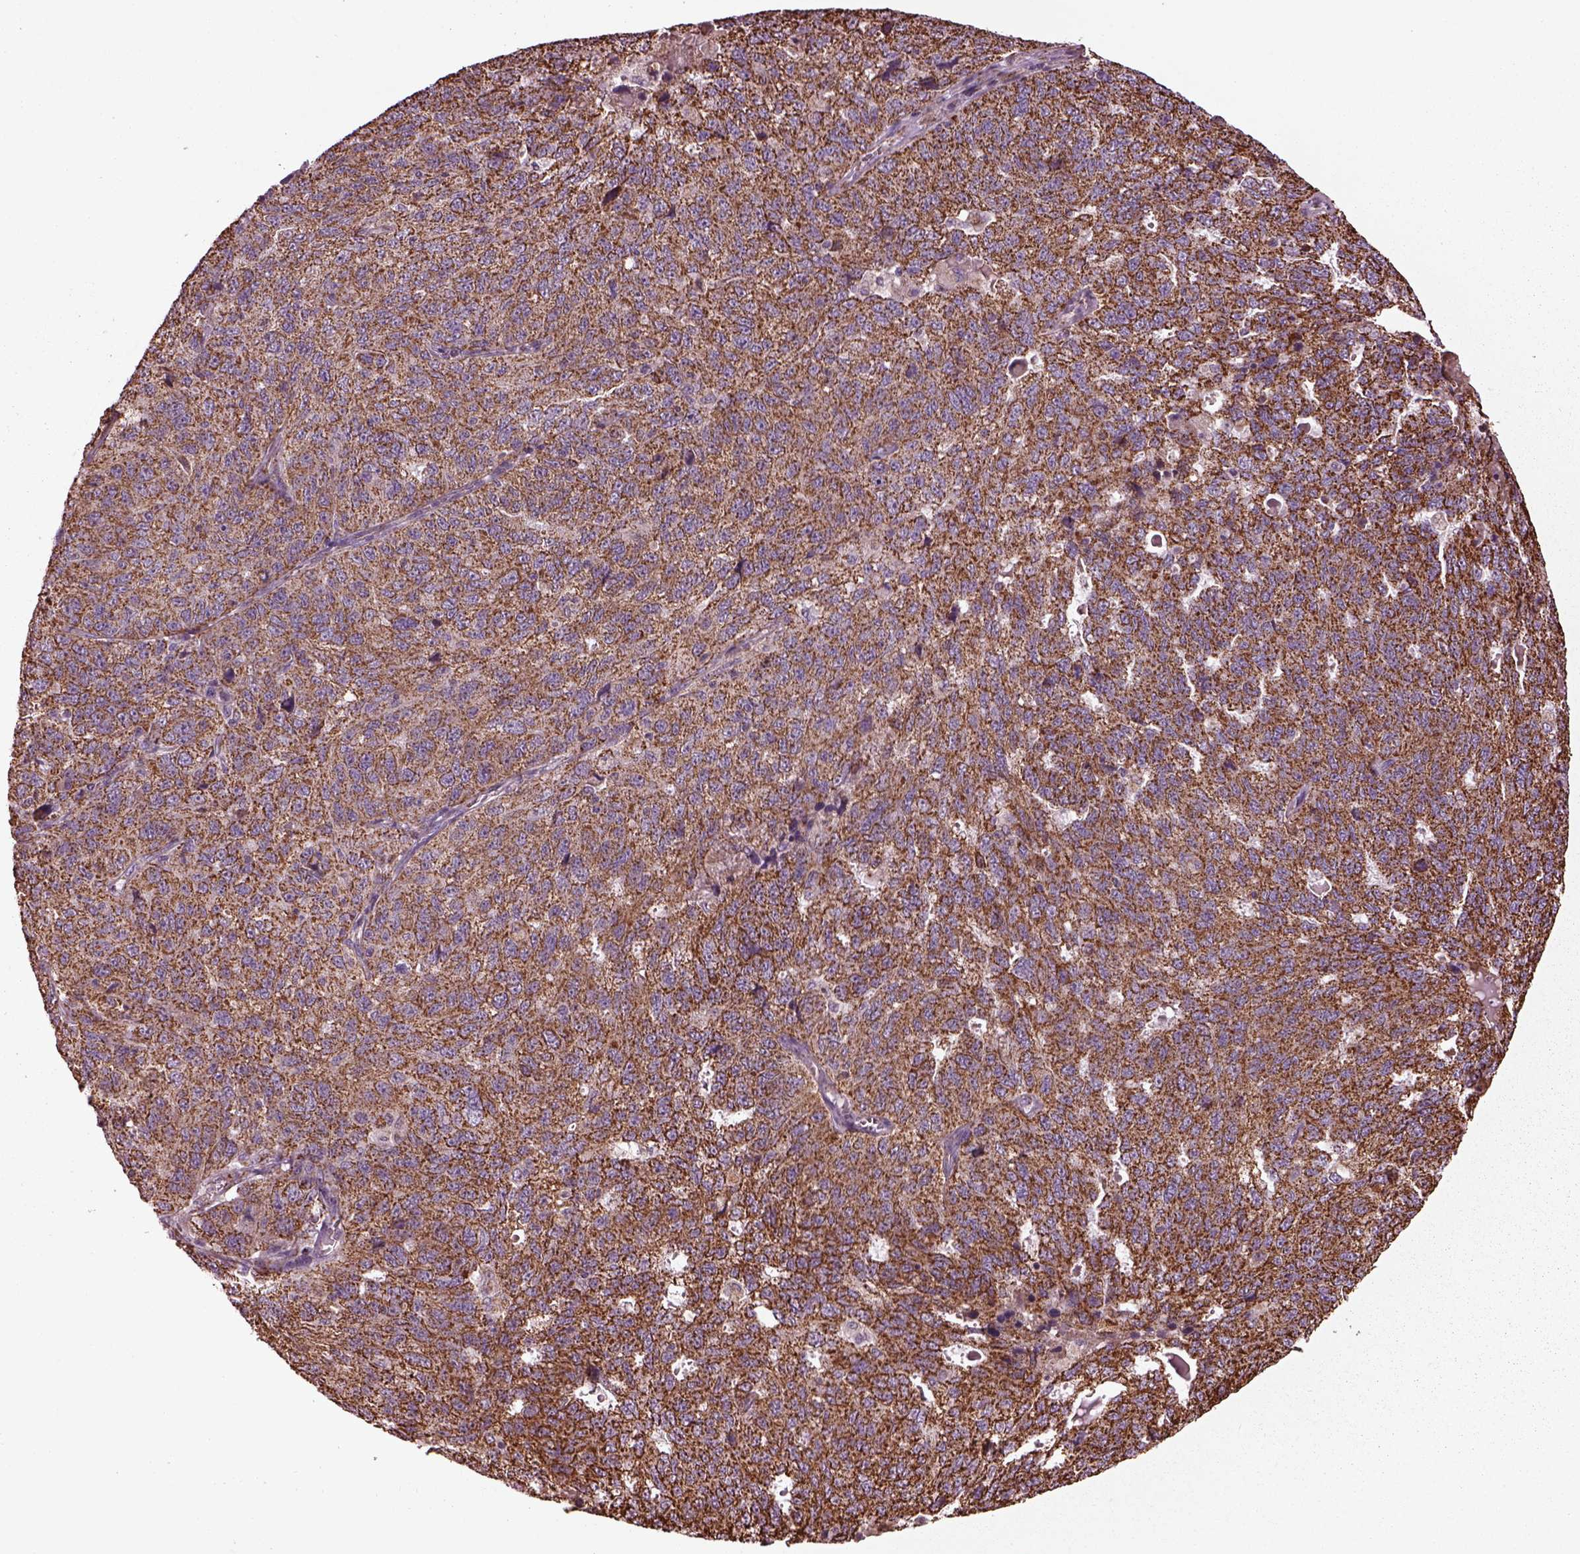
{"staining": {"intensity": "moderate", "quantity": ">75%", "location": "cytoplasmic/membranous"}, "tissue": "ovarian cancer", "cell_type": "Tumor cells", "image_type": "cancer", "snomed": [{"axis": "morphology", "description": "Cystadenocarcinoma, serous, NOS"}, {"axis": "topography", "description": "Ovary"}], "caption": "A micrograph showing moderate cytoplasmic/membranous staining in approximately >75% of tumor cells in serous cystadenocarcinoma (ovarian), as visualized by brown immunohistochemical staining.", "gene": "TMEM254", "patient": {"sex": "female", "age": 71}}